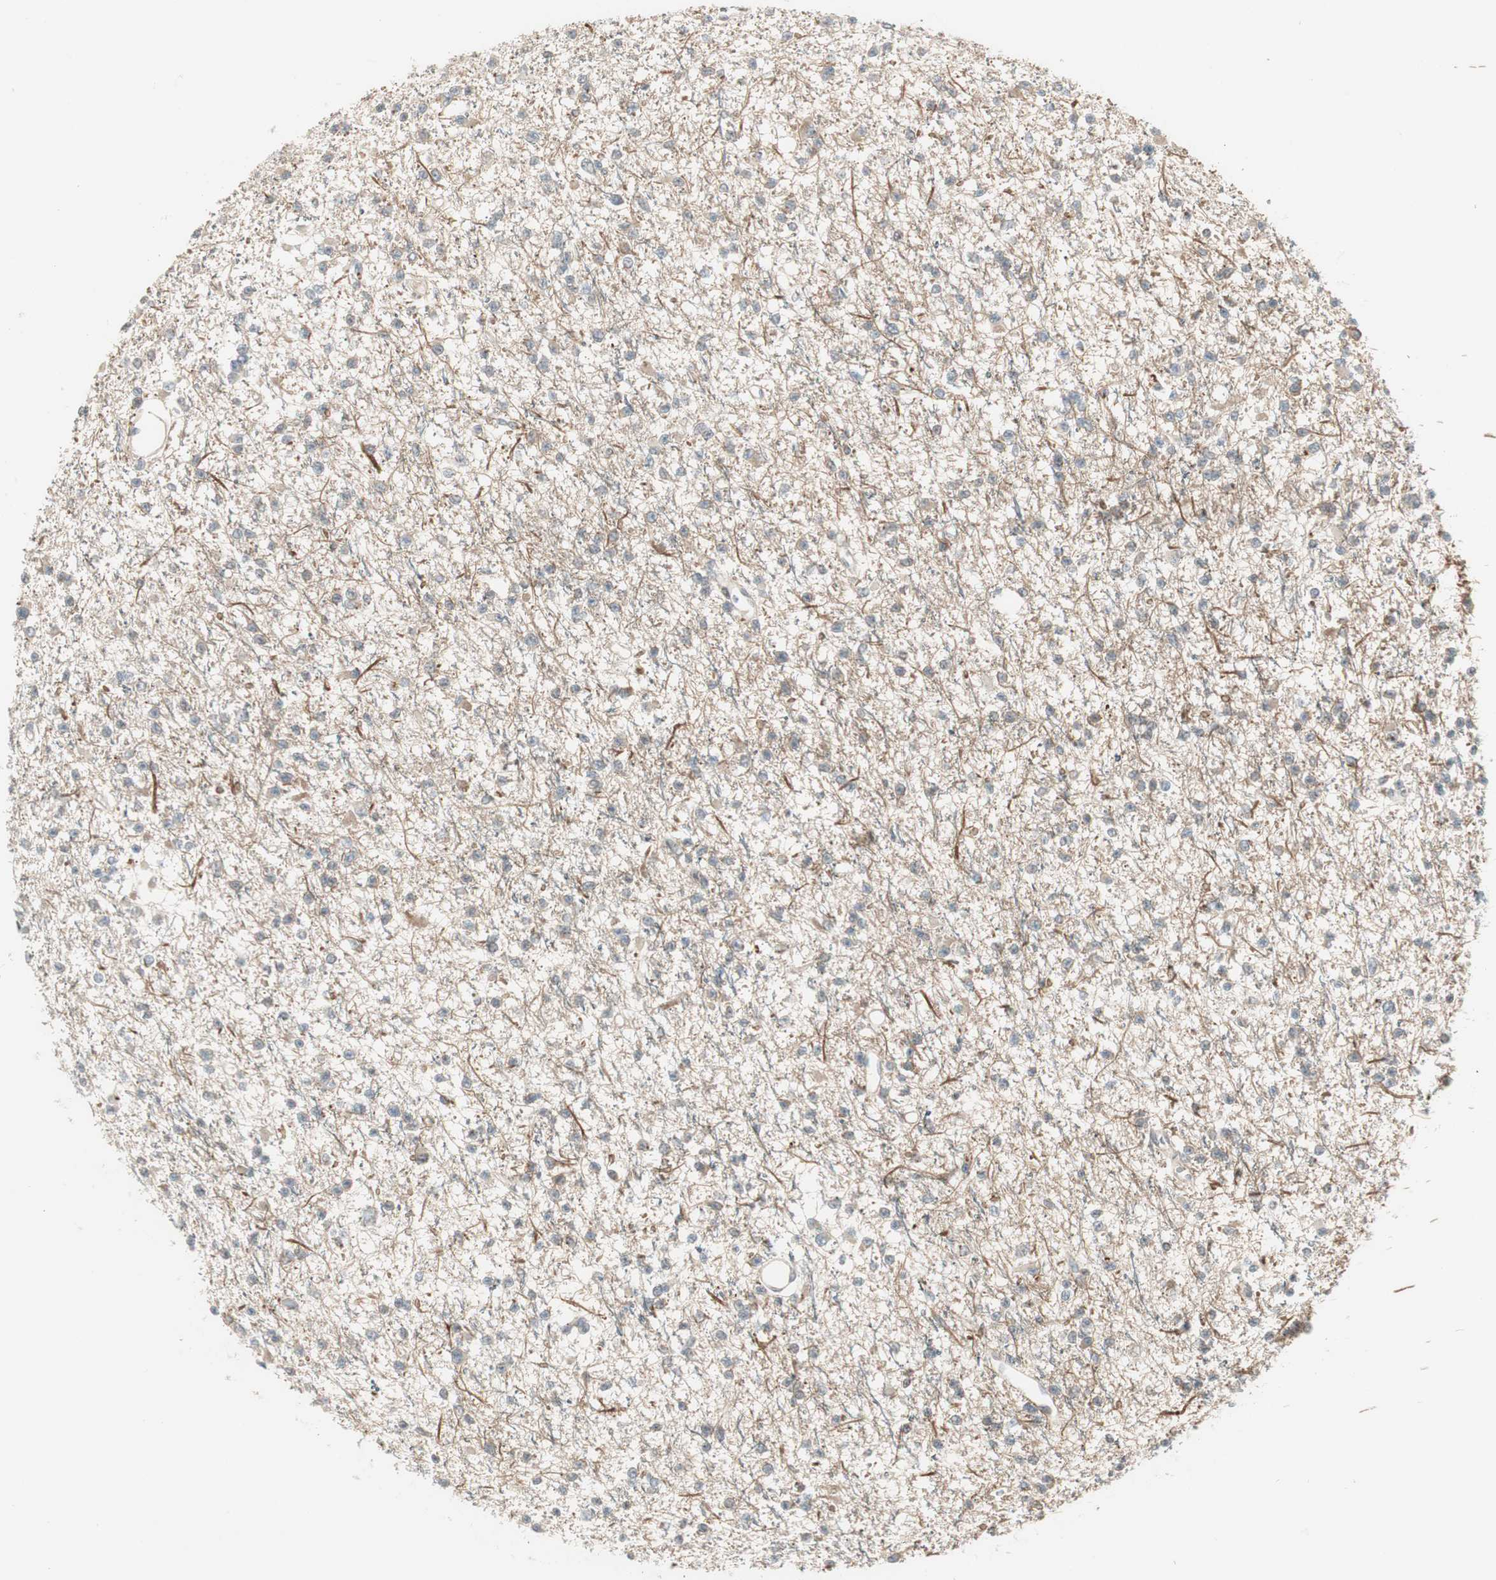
{"staining": {"intensity": "negative", "quantity": "none", "location": "none"}, "tissue": "glioma", "cell_type": "Tumor cells", "image_type": "cancer", "snomed": [{"axis": "morphology", "description": "Glioma, malignant, Low grade"}, {"axis": "topography", "description": "Brain"}], "caption": "The IHC photomicrograph has no significant staining in tumor cells of malignant low-grade glioma tissue.", "gene": "SFRP1", "patient": {"sex": "female", "age": 22}}